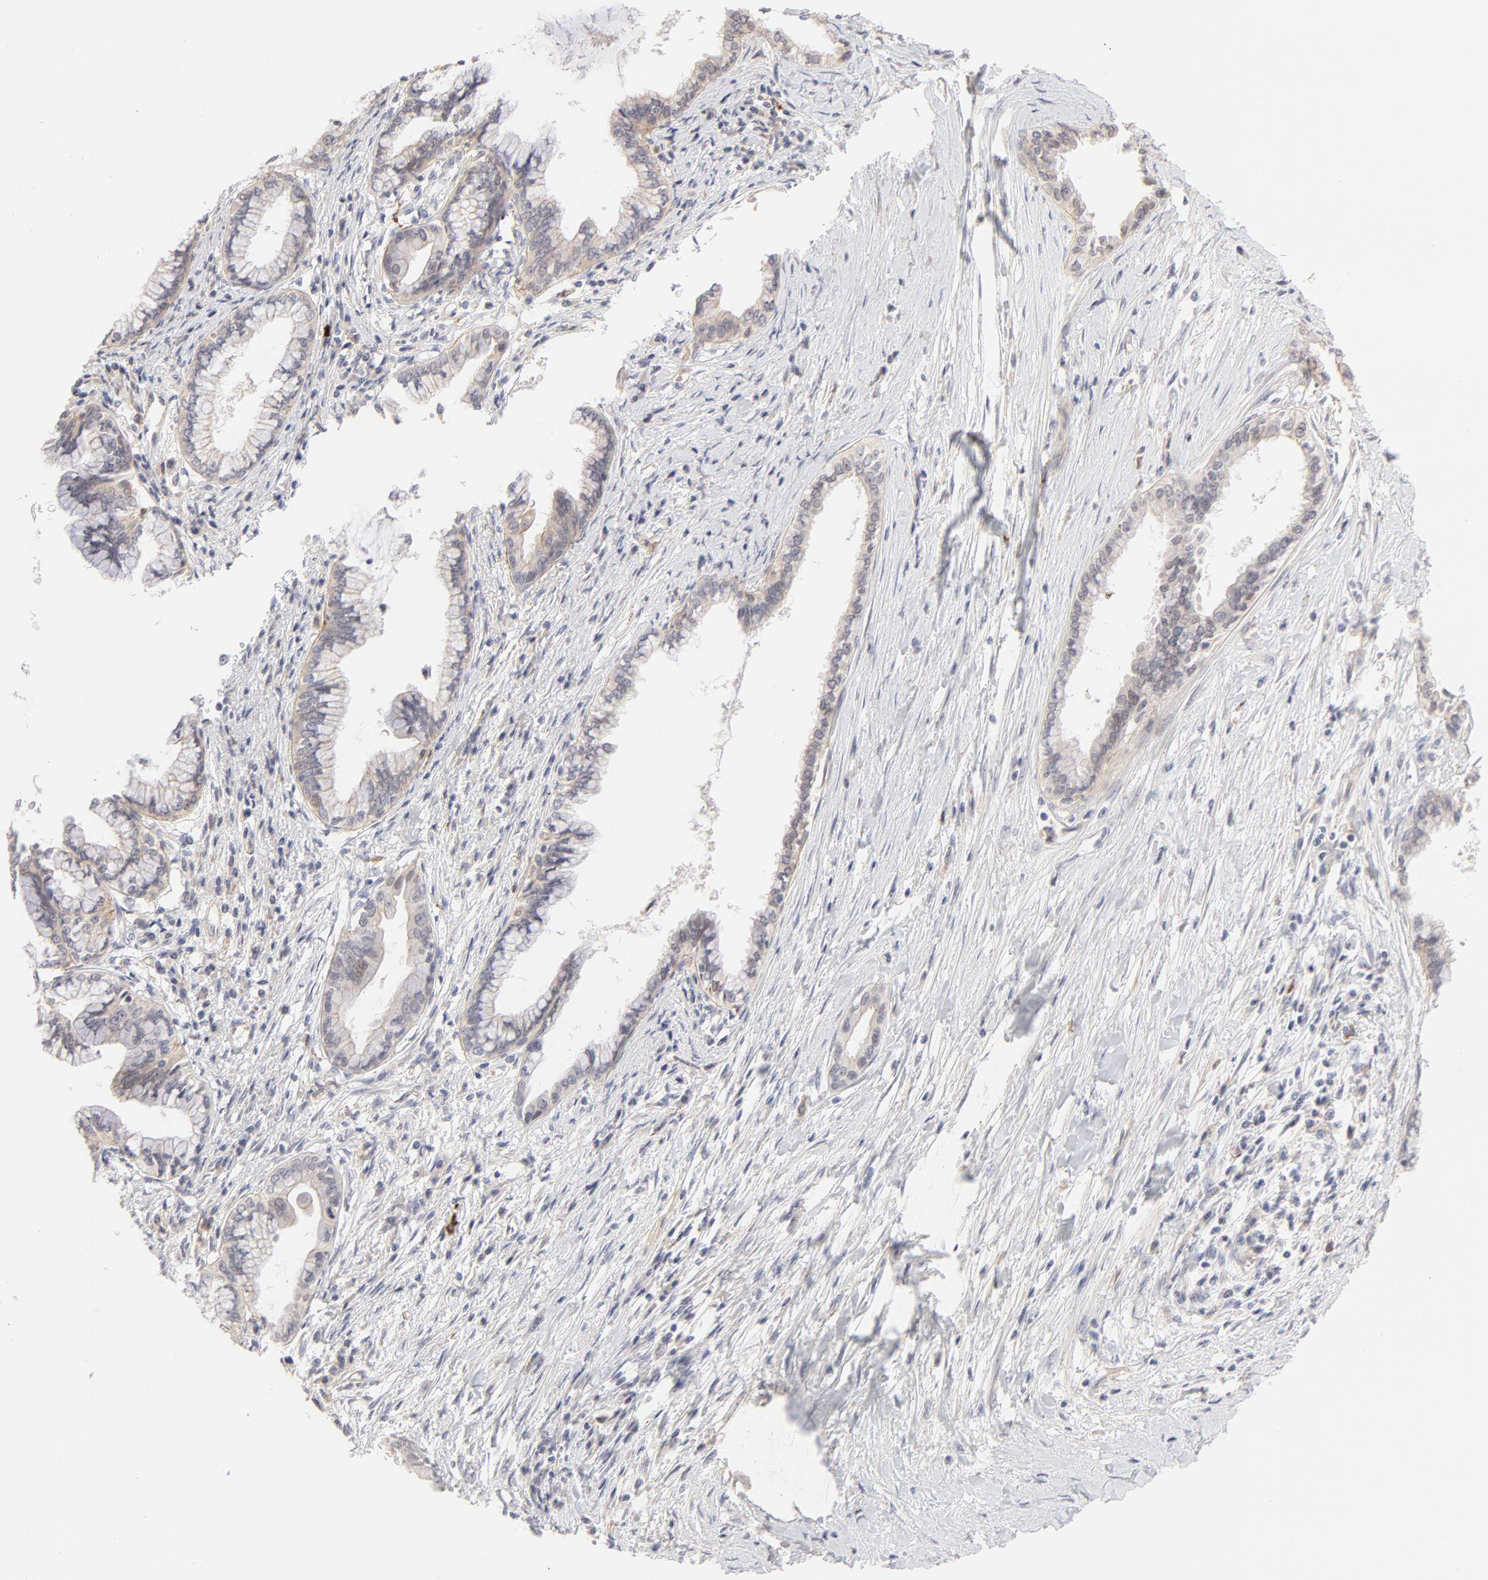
{"staining": {"intensity": "weak", "quantity": "<25%", "location": "cytoplasmic/membranous"}, "tissue": "pancreatic cancer", "cell_type": "Tumor cells", "image_type": "cancer", "snomed": [{"axis": "morphology", "description": "Adenocarcinoma, NOS"}, {"axis": "topography", "description": "Pancreas"}], "caption": "Adenocarcinoma (pancreatic) stained for a protein using immunohistochemistry (IHC) shows no positivity tumor cells.", "gene": "ELF3", "patient": {"sex": "female", "age": 64}}